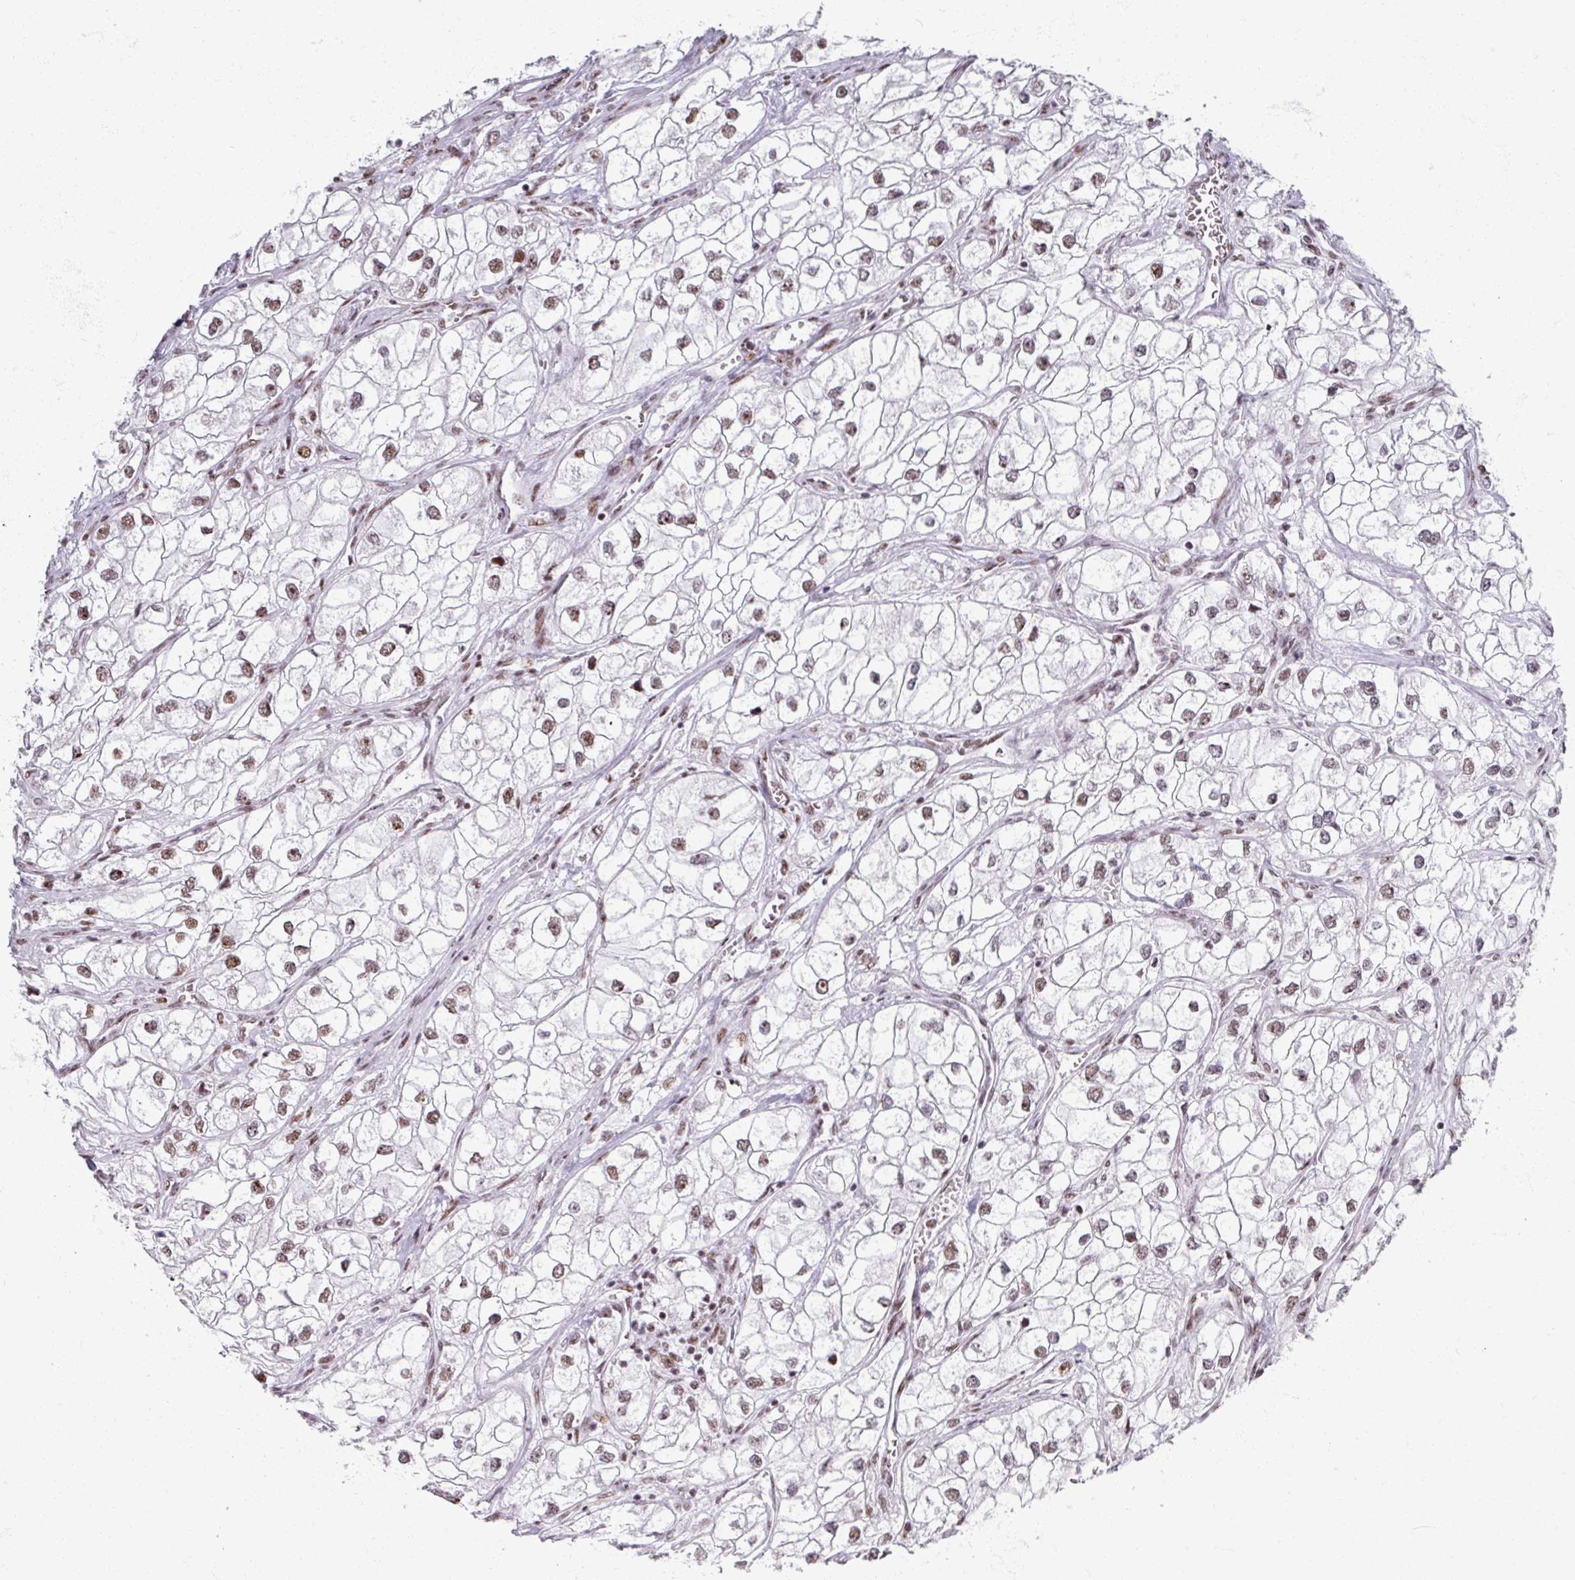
{"staining": {"intensity": "moderate", "quantity": ">75%", "location": "nuclear"}, "tissue": "renal cancer", "cell_type": "Tumor cells", "image_type": "cancer", "snomed": [{"axis": "morphology", "description": "Adenocarcinoma, NOS"}, {"axis": "topography", "description": "Kidney"}], "caption": "A histopathology image of human renal adenocarcinoma stained for a protein demonstrates moderate nuclear brown staining in tumor cells.", "gene": "ADAR", "patient": {"sex": "male", "age": 59}}